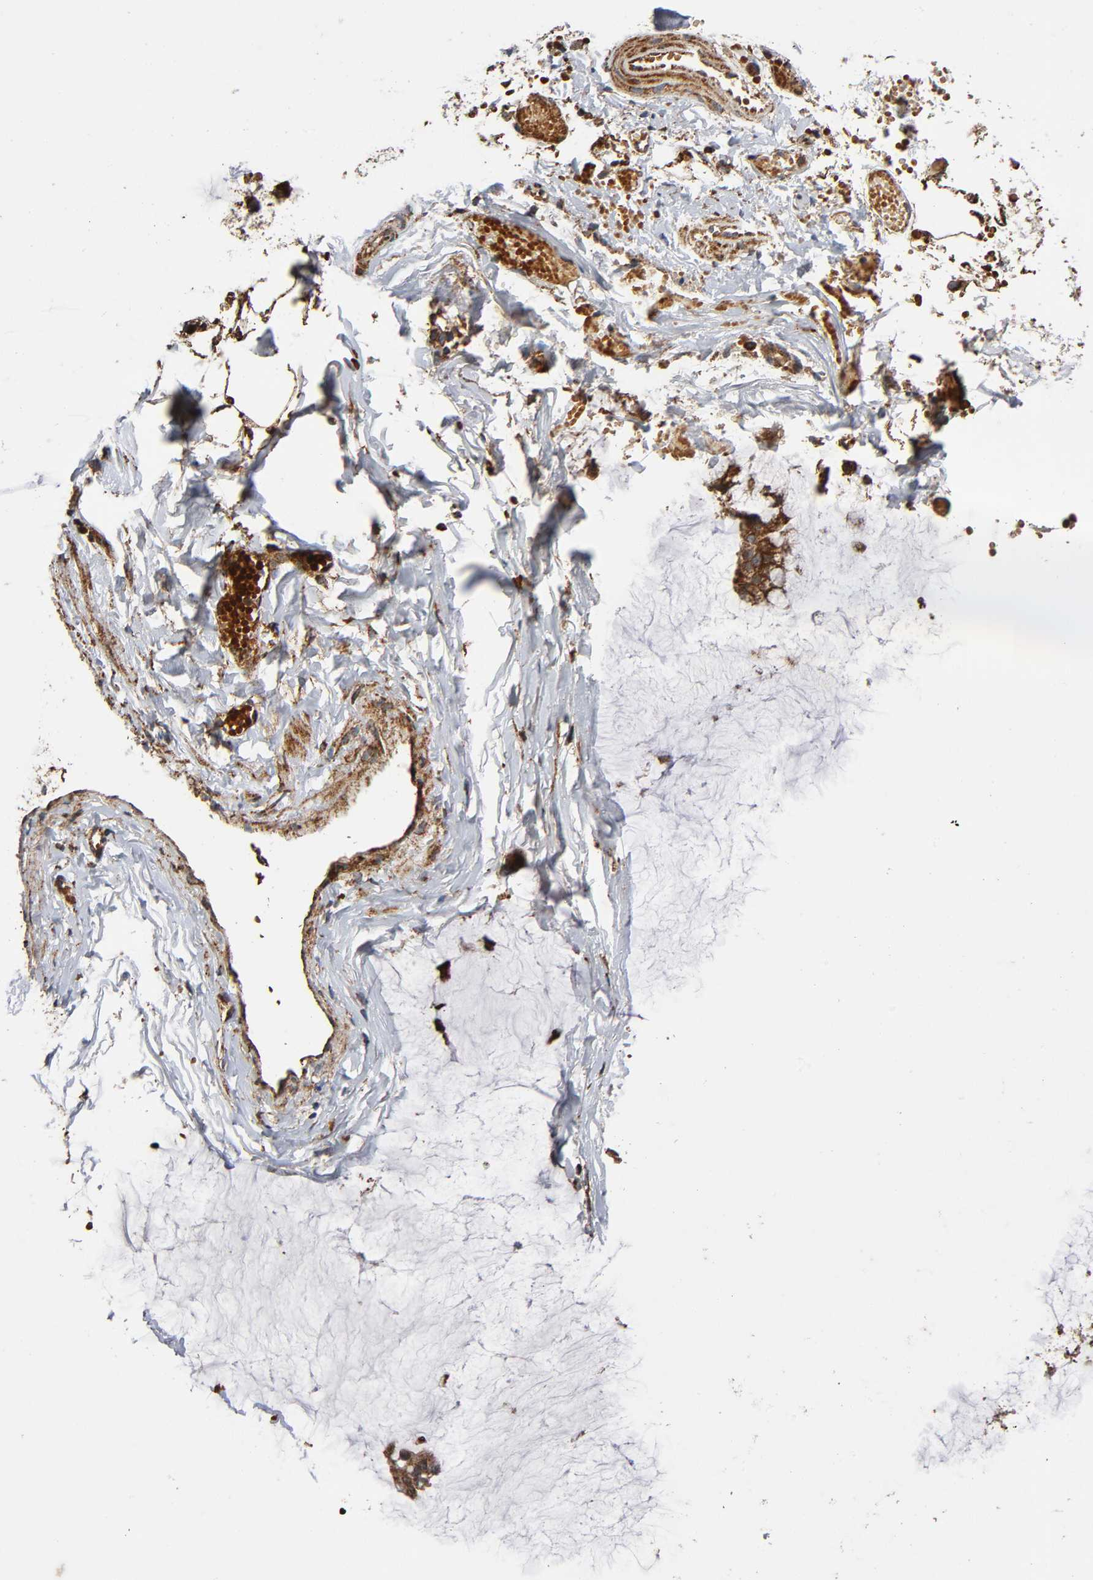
{"staining": {"intensity": "strong", "quantity": ">75%", "location": "cytoplasmic/membranous"}, "tissue": "ovarian cancer", "cell_type": "Tumor cells", "image_type": "cancer", "snomed": [{"axis": "morphology", "description": "Cystadenocarcinoma, mucinous, NOS"}, {"axis": "topography", "description": "Ovary"}], "caption": "Immunohistochemistry (DAB) staining of human ovarian cancer shows strong cytoplasmic/membranous protein staining in about >75% of tumor cells.", "gene": "MAP3K1", "patient": {"sex": "female", "age": 39}}